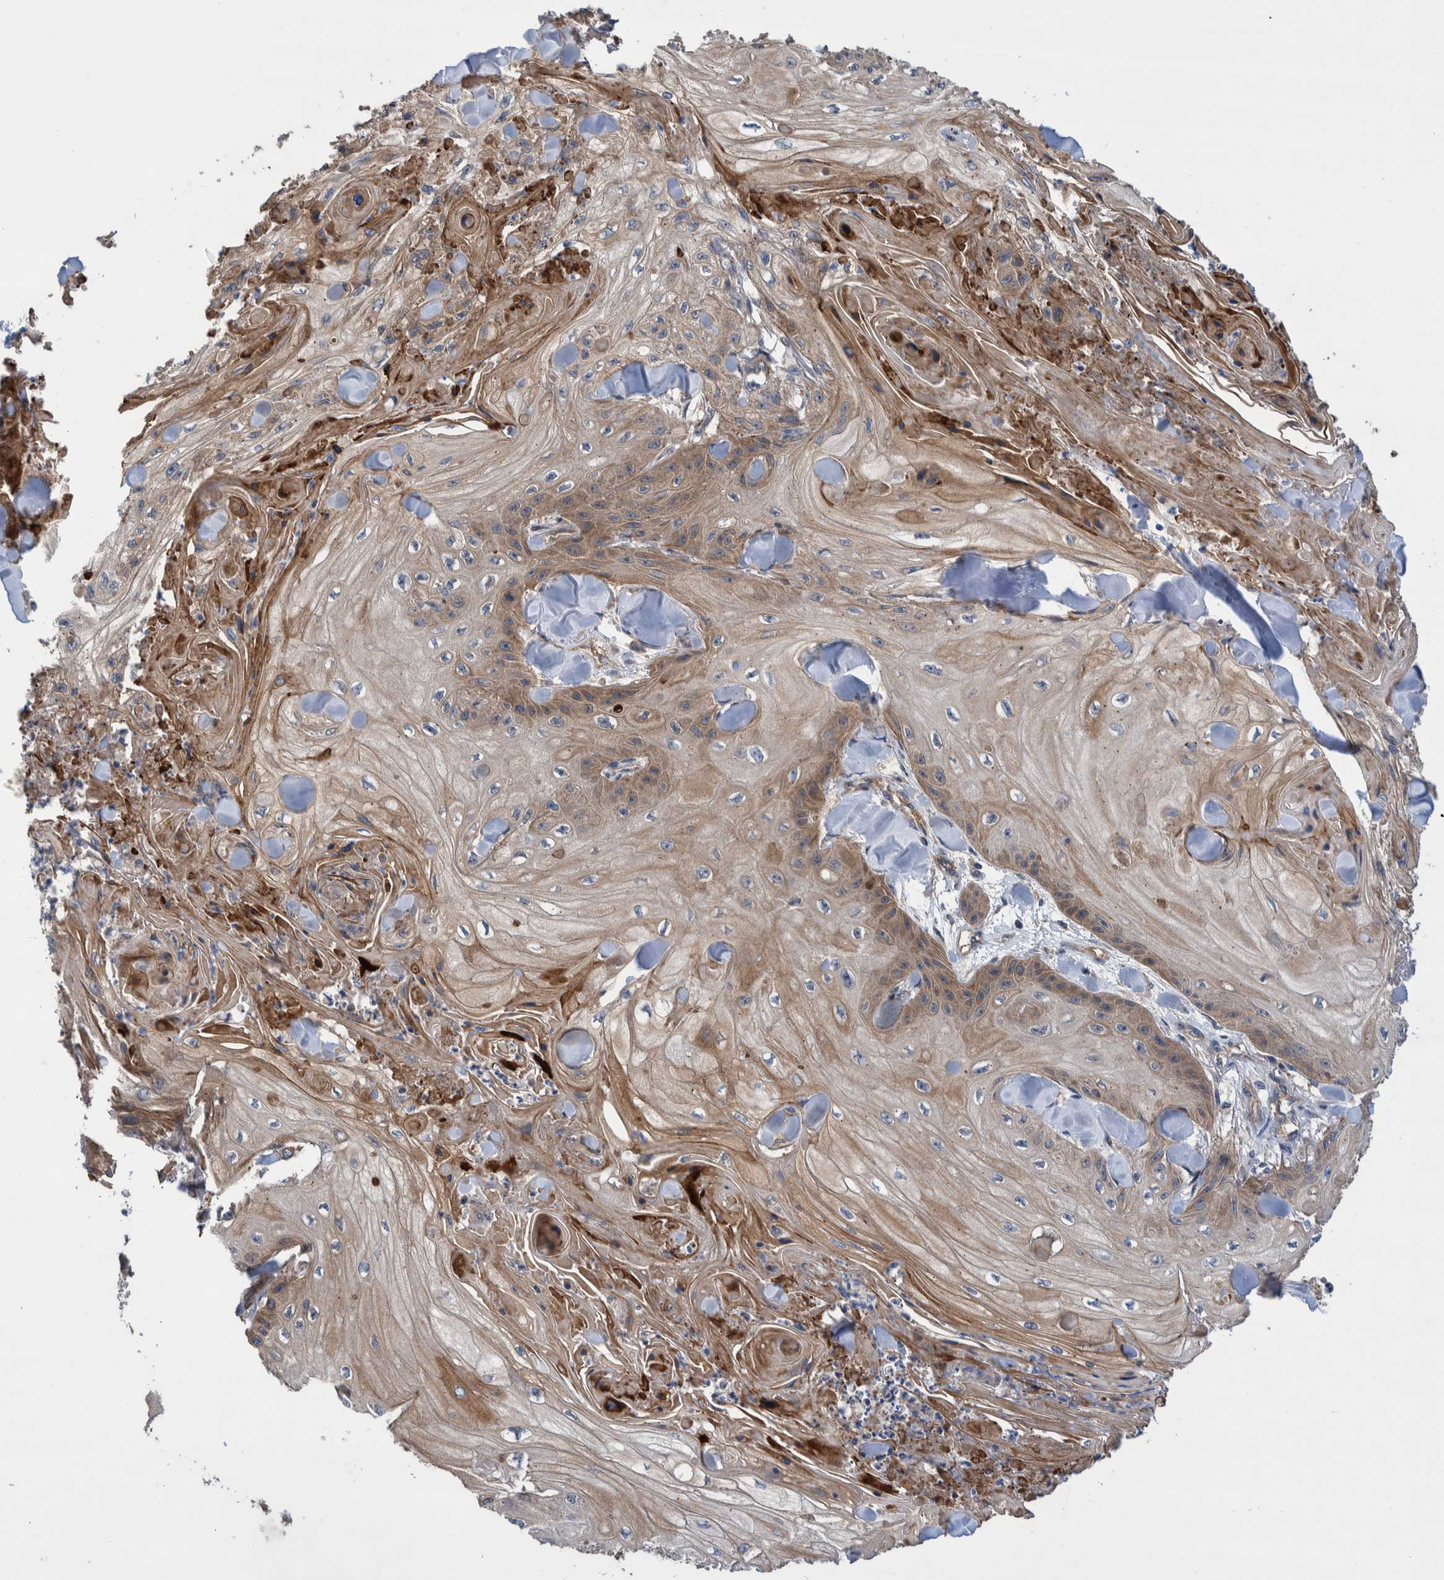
{"staining": {"intensity": "moderate", "quantity": ">75%", "location": "cytoplasmic/membranous"}, "tissue": "skin cancer", "cell_type": "Tumor cells", "image_type": "cancer", "snomed": [{"axis": "morphology", "description": "Squamous cell carcinoma, NOS"}, {"axis": "topography", "description": "Skin"}], "caption": "Squamous cell carcinoma (skin) was stained to show a protein in brown. There is medium levels of moderate cytoplasmic/membranous staining in about >75% of tumor cells. The protein of interest is stained brown, and the nuclei are stained in blue (DAB (3,3'-diaminobenzidine) IHC with brightfield microscopy, high magnification).", "gene": "GRPEL2", "patient": {"sex": "male", "age": 74}}